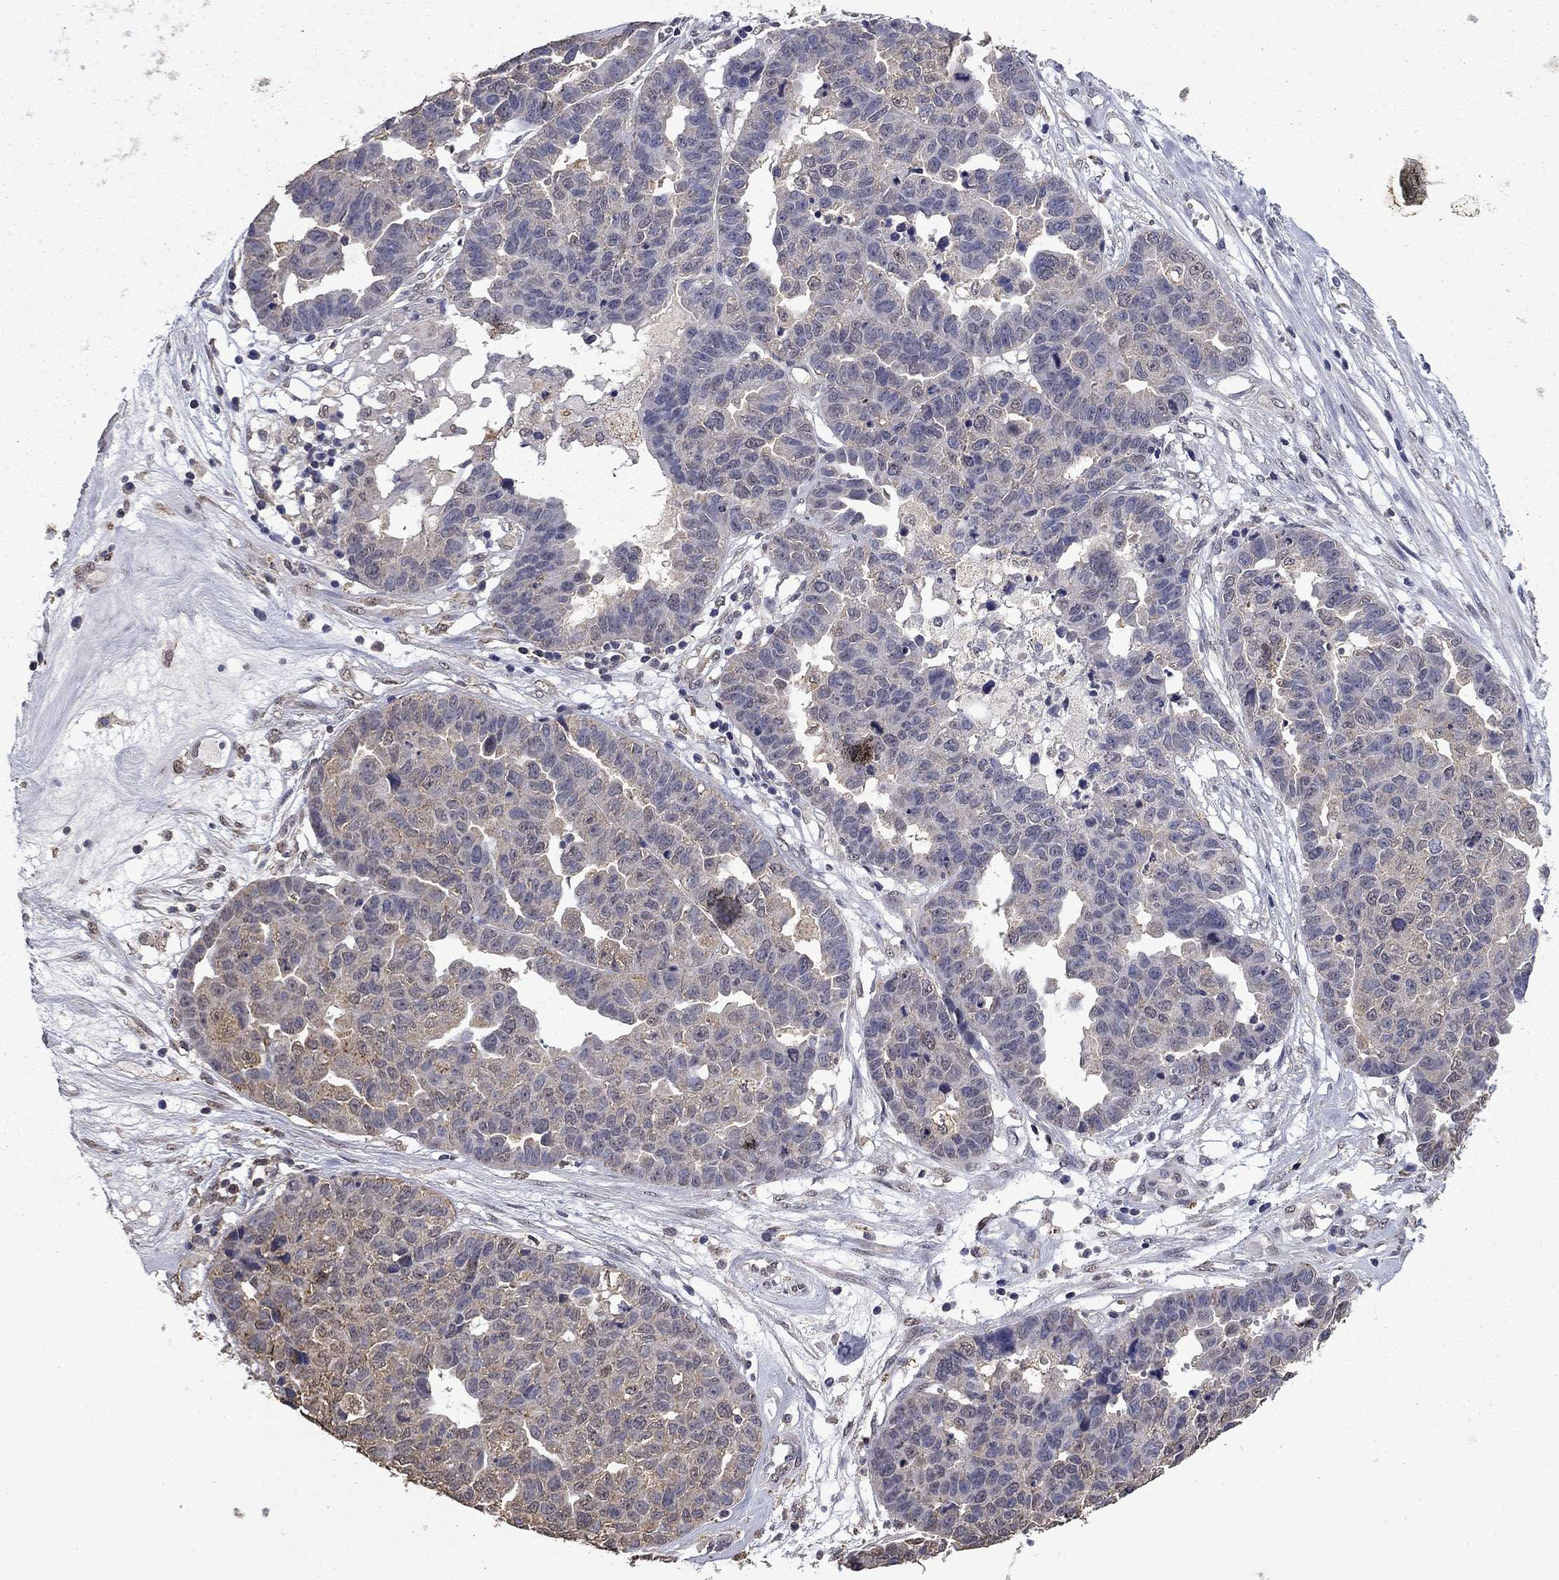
{"staining": {"intensity": "negative", "quantity": "none", "location": "none"}, "tissue": "ovarian cancer", "cell_type": "Tumor cells", "image_type": "cancer", "snomed": [{"axis": "morphology", "description": "Cystadenocarcinoma, serous, NOS"}, {"axis": "topography", "description": "Ovary"}], "caption": "Immunohistochemistry image of neoplastic tissue: human ovarian serous cystadenocarcinoma stained with DAB (3,3'-diaminobenzidine) exhibits no significant protein expression in tumor cells. Nuclei are stained in blue.", "gene": "MFAP3L", "patient": {"sex": "female", "age": 87}}